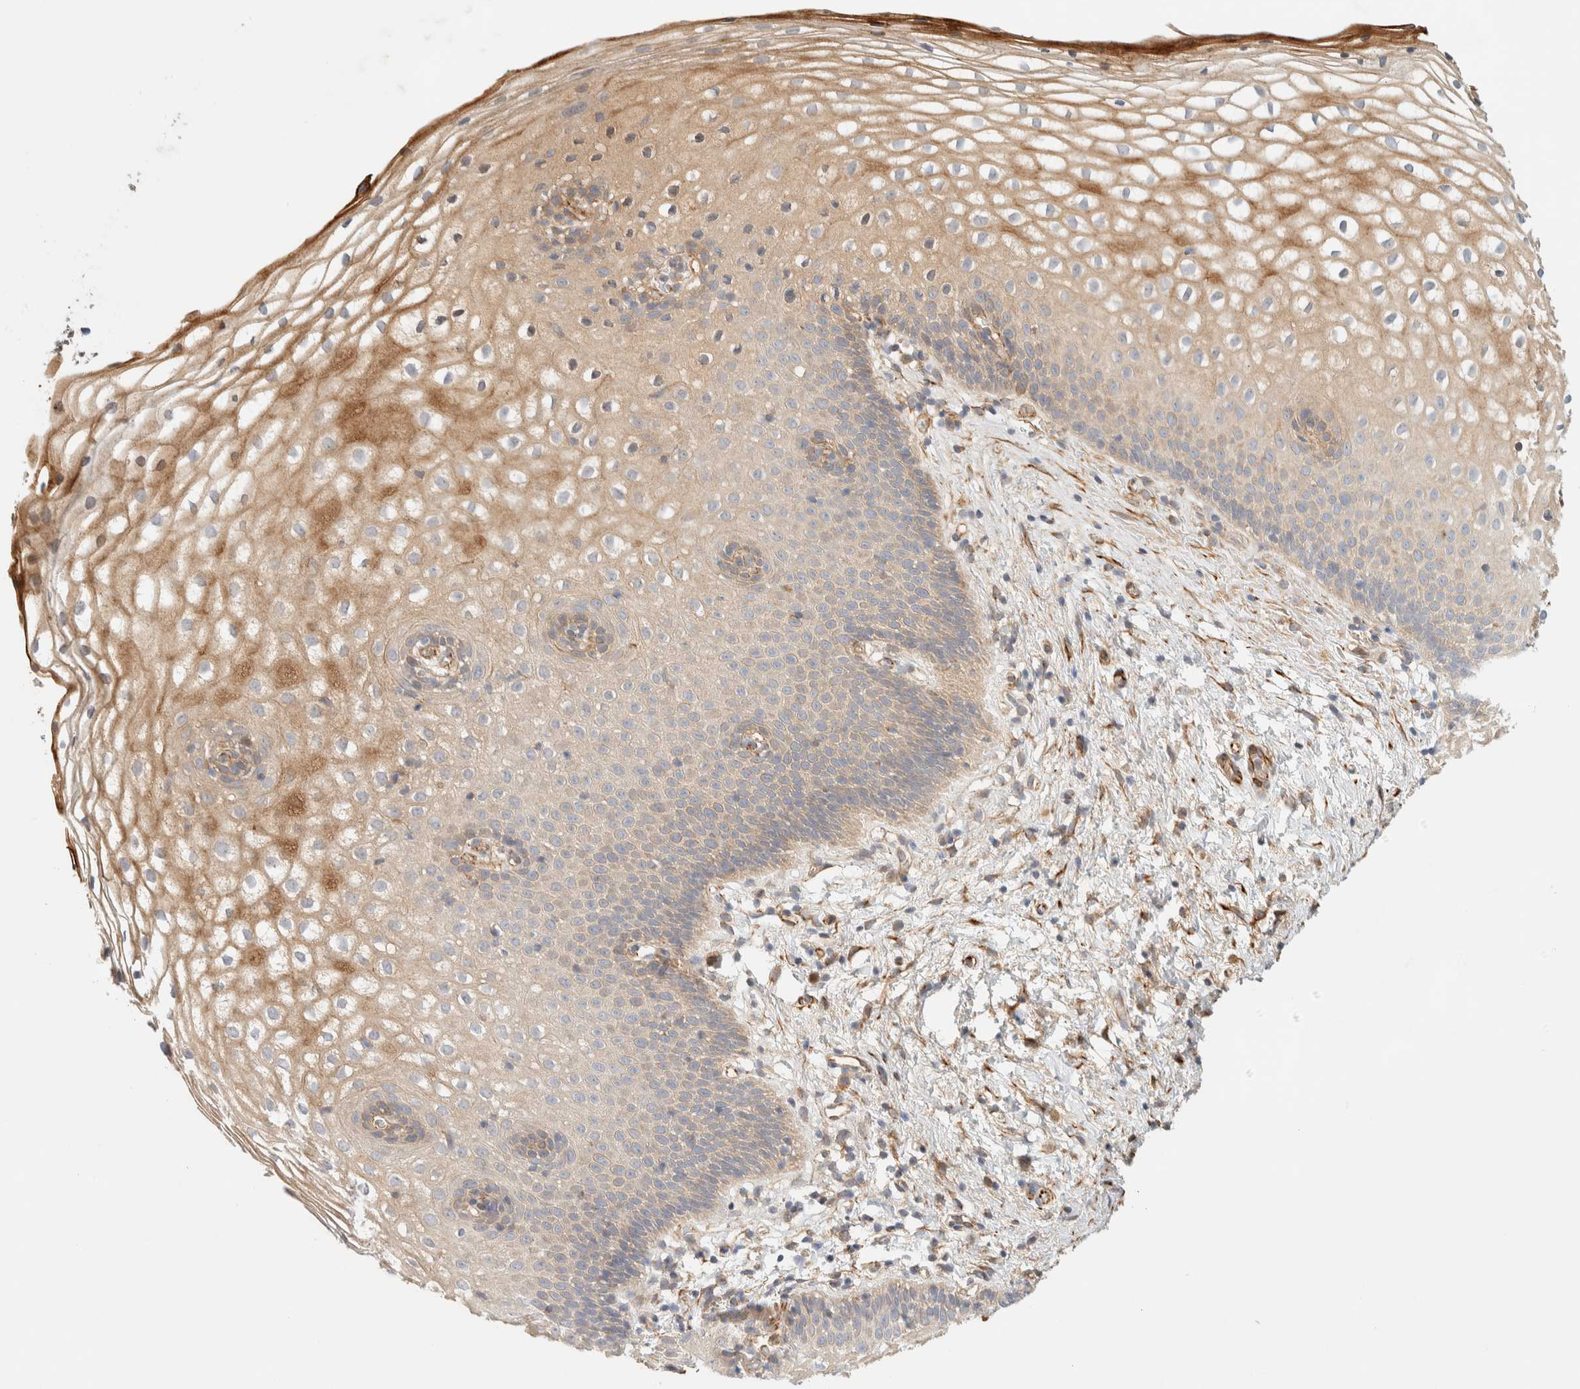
{"staining": {"intensity": "moderate", "quantity": ">75%", "location": "cytoplasmic/membranous"}, "tissue": "cervix", "cell_type": "Squamous epithelial cells", "image_type": "normal", "snomed": [{"axis": "morphology", "description": "Normal tissue, NOS"}, {"axis": "topography", "description": "Cervix"}], "caption": "The immunohistochemical stain shows moderate cytoplasmic/membranous staining in squamous epithelial cells of benign cervix. (IHC, brightfield microscopy, high magnification).", "gene": "FAT1", "patient": {"sex": "female", "age": 72}}